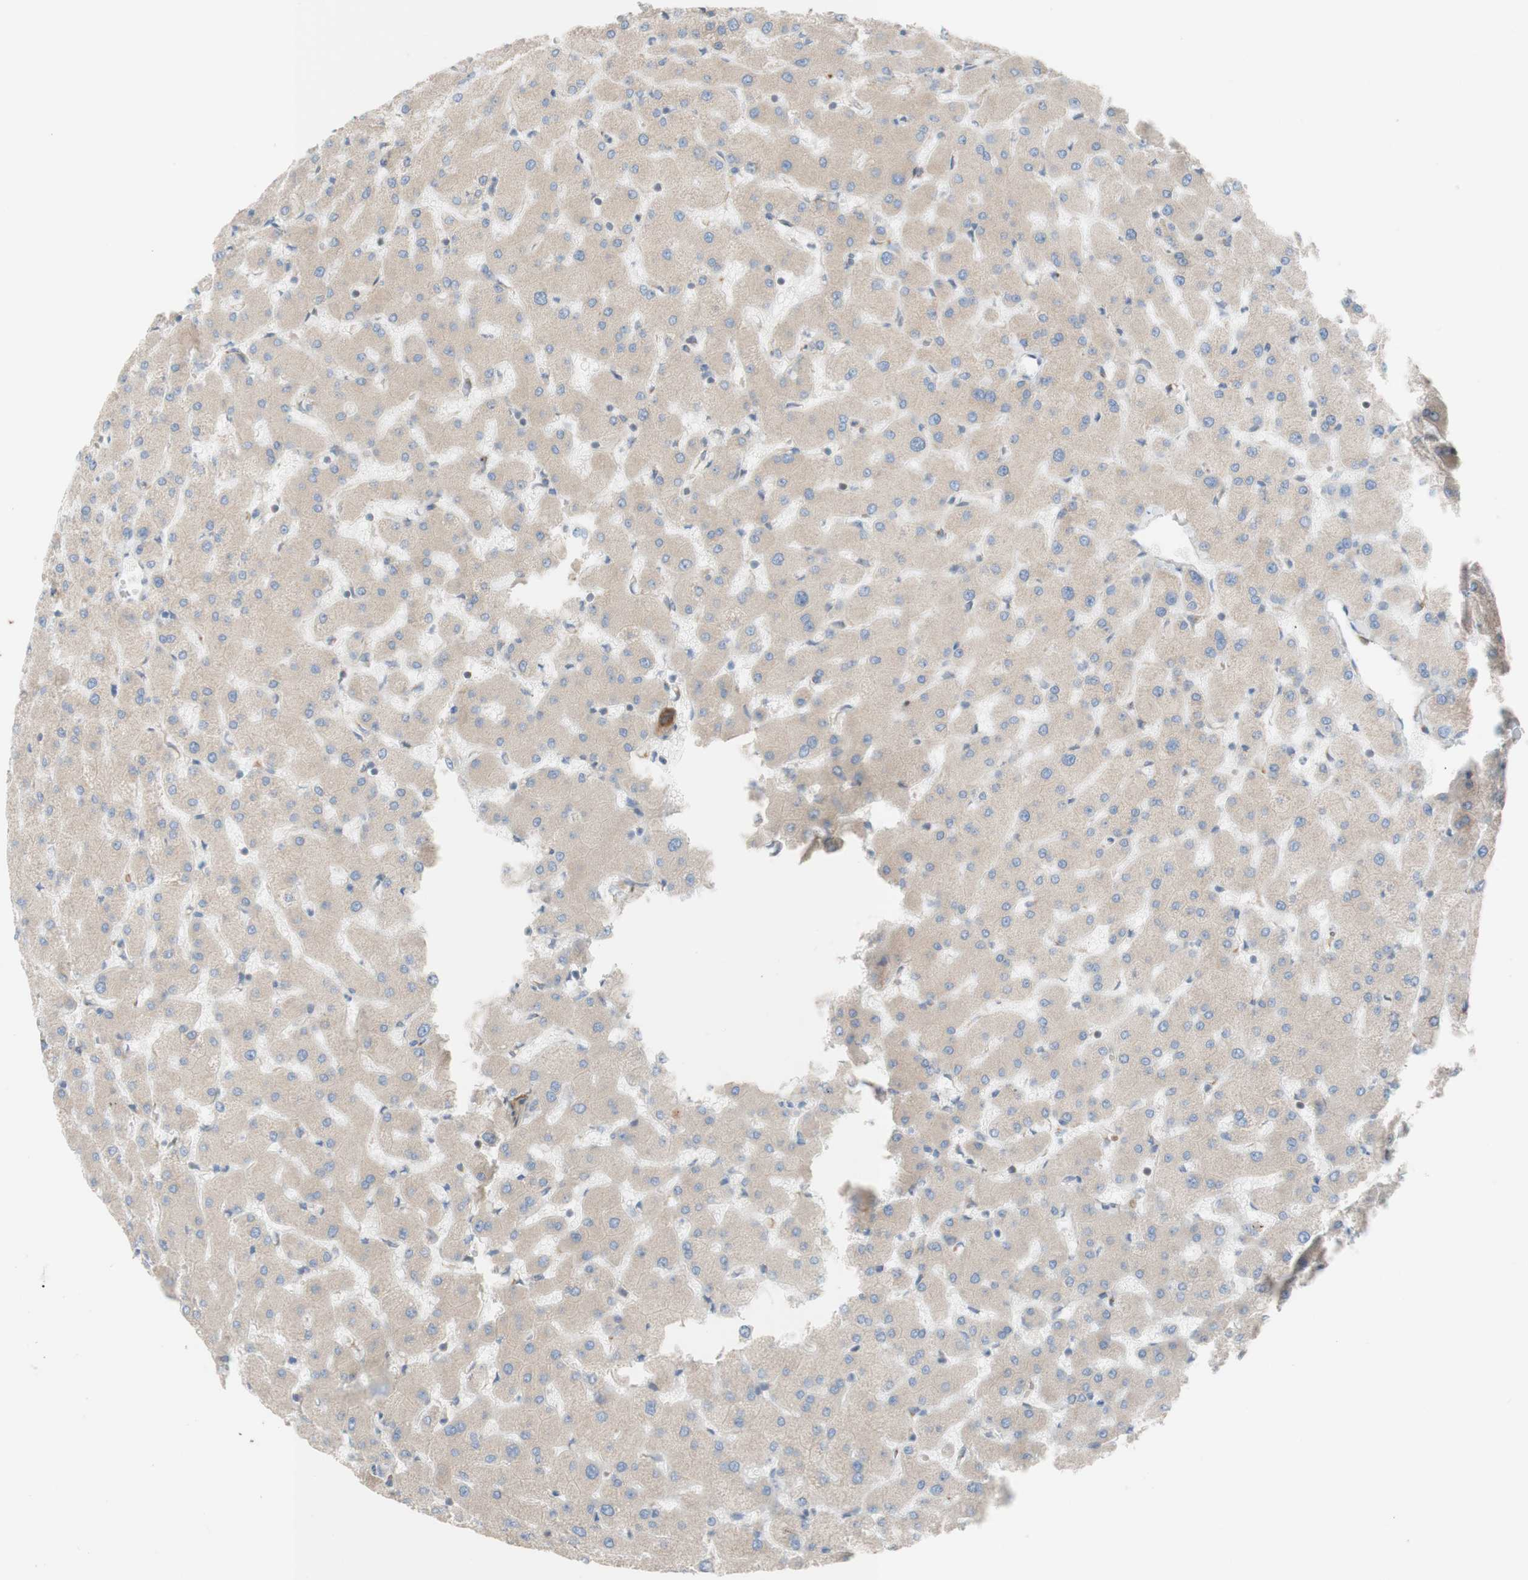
{"staining": {"intensity": "weak", "quantity": ">75%", "location": "cytoplasmic/membranous"}, "tissue": "liver", "cell_type": "Cholangiocytes", "image_type": "normal", "snomed": [{"axis": "morphology", "description": "Normal tissue, NOS"}, {"axis": "topography", "description": "Liver"}], "caption": "An immunohistochemistry micrograph of unremarkable tissue is shown. Protein staining in brown labels weak cytoplasmic/membranous positivity in liver within cholangiocytes.", "gene": "C1orf43", "patient": {"sex": "female", "age": 63}}